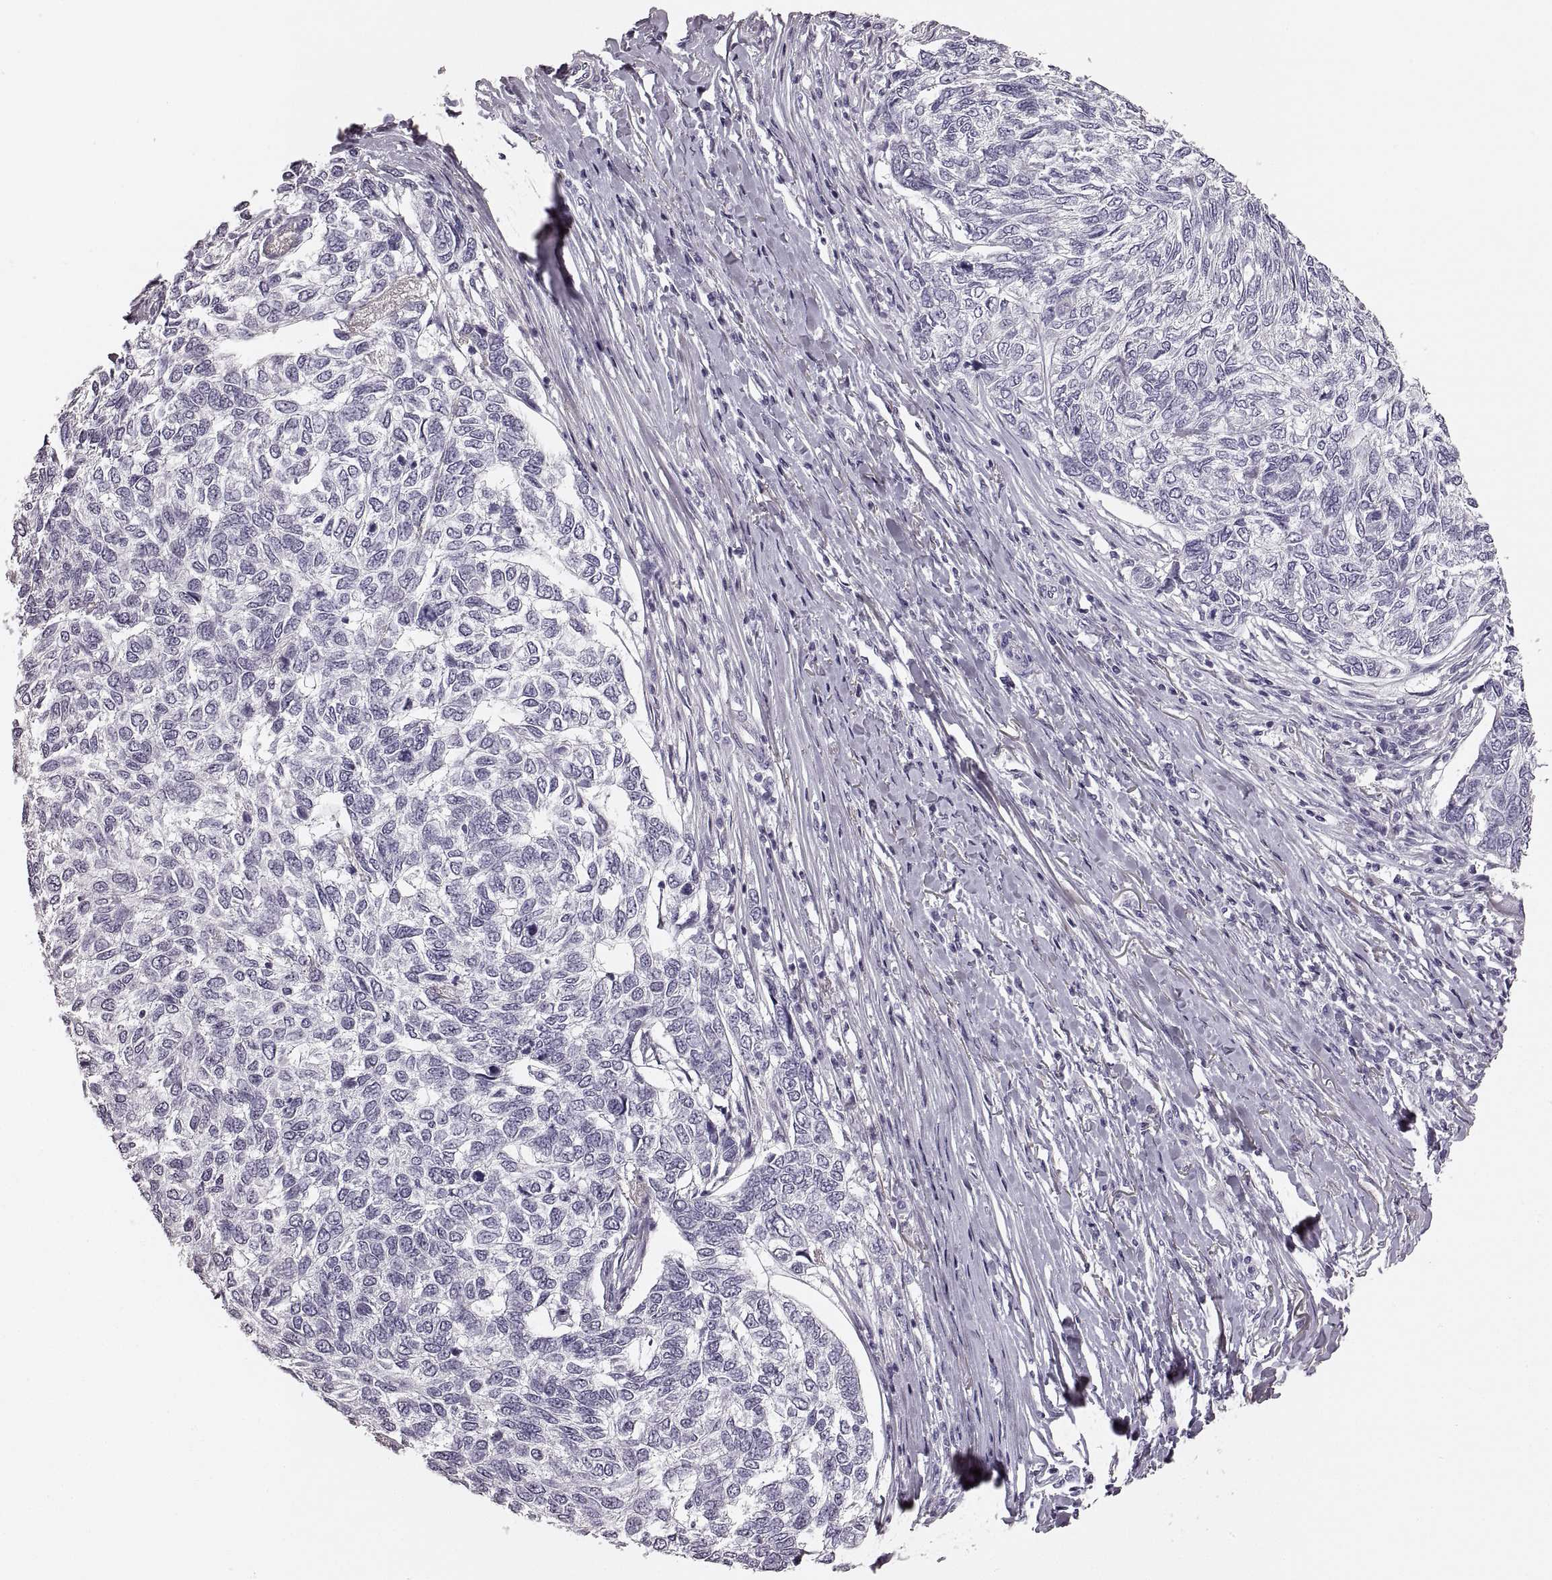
{"staining": {"intensity": "negative", "quantity": "none", "location": "none"}, "tissue": "skin cancer", "cell_type": "Tumor cells", "image_type": "cancer", "snomed": [{"axis": "morphology", "description": "Basal cell carcinoma"}, {"axis": "topography", "description": "Skin"}], "caption": "Tumor cells show no significant staining in skin basal cell carcinoma.", "gene": "RDH13", "patient": {"sex": "female", "age": 65}}